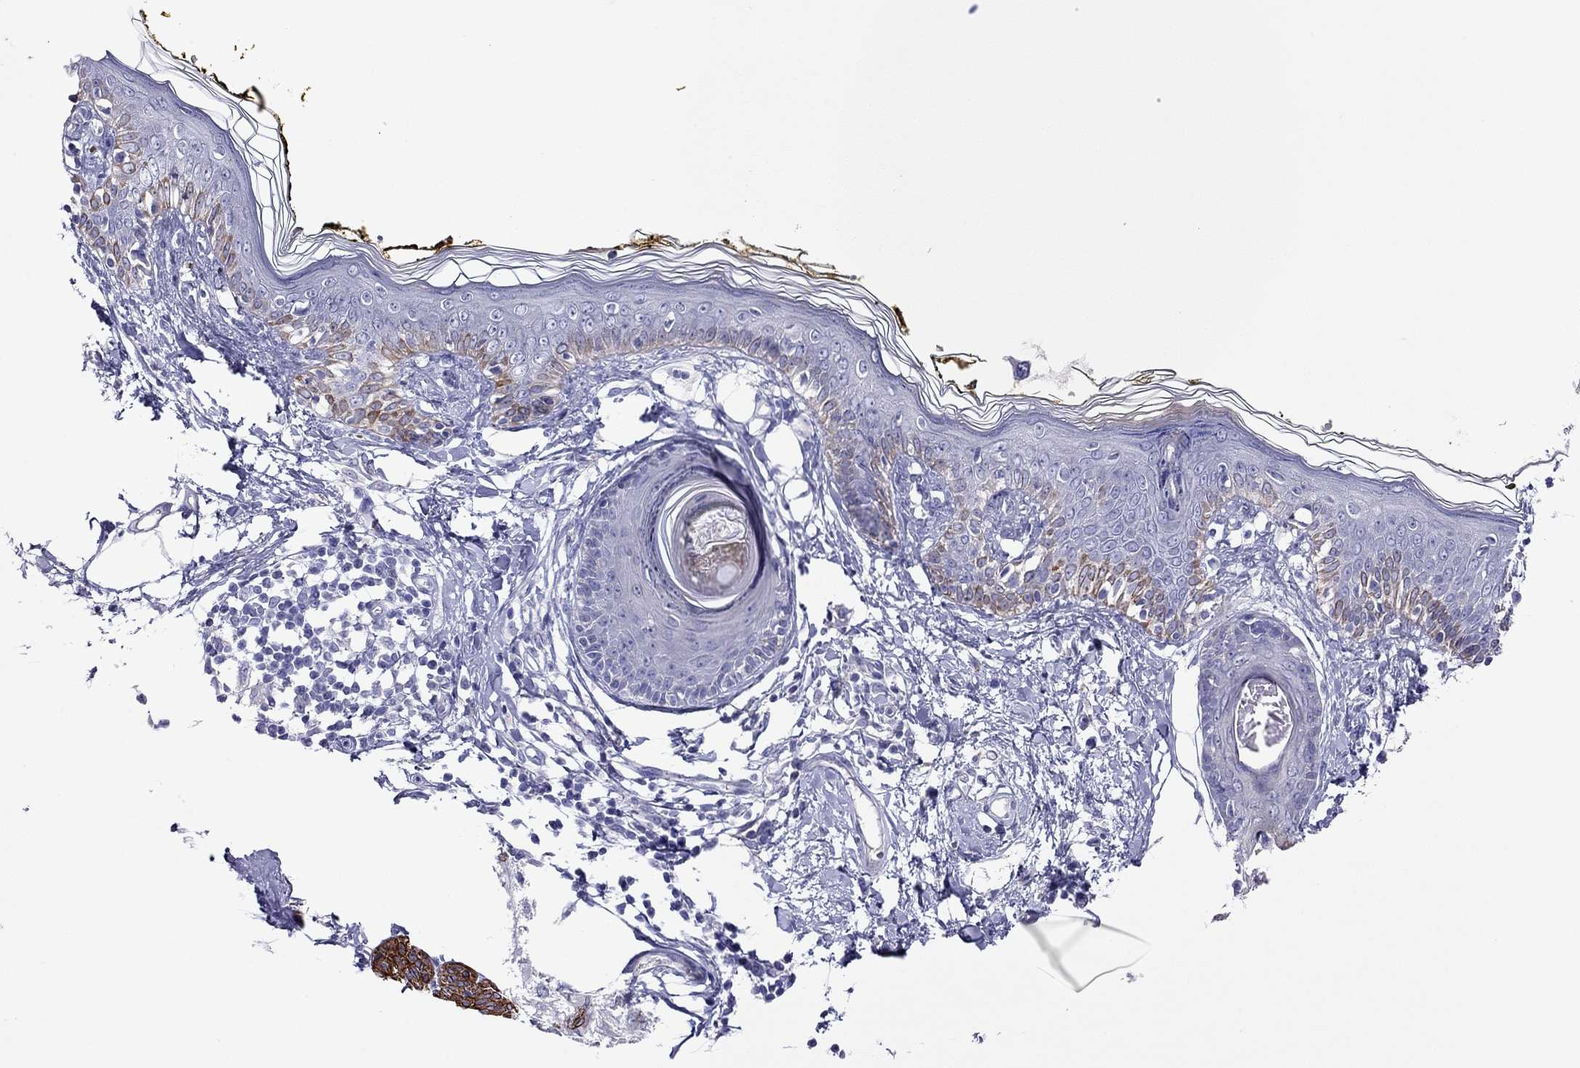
{"staining": {"intensity": "negative", "quantity": "none", "location": "none"}, "tissue": "skin", "cell_type": "Fibroblasts", "image_type": "normal", "snomed": [{"axis": "morphology", "description": "Normal tissue, NOS"}, {"axis": "topography", "description": "Skin"}], "caption": "This is an immunohistochemistry micrograph of normal skin. There is no positivity in fibroblasts.", "gene": "CAPNS2", "patient": {"sex": "male", "age": 76}}